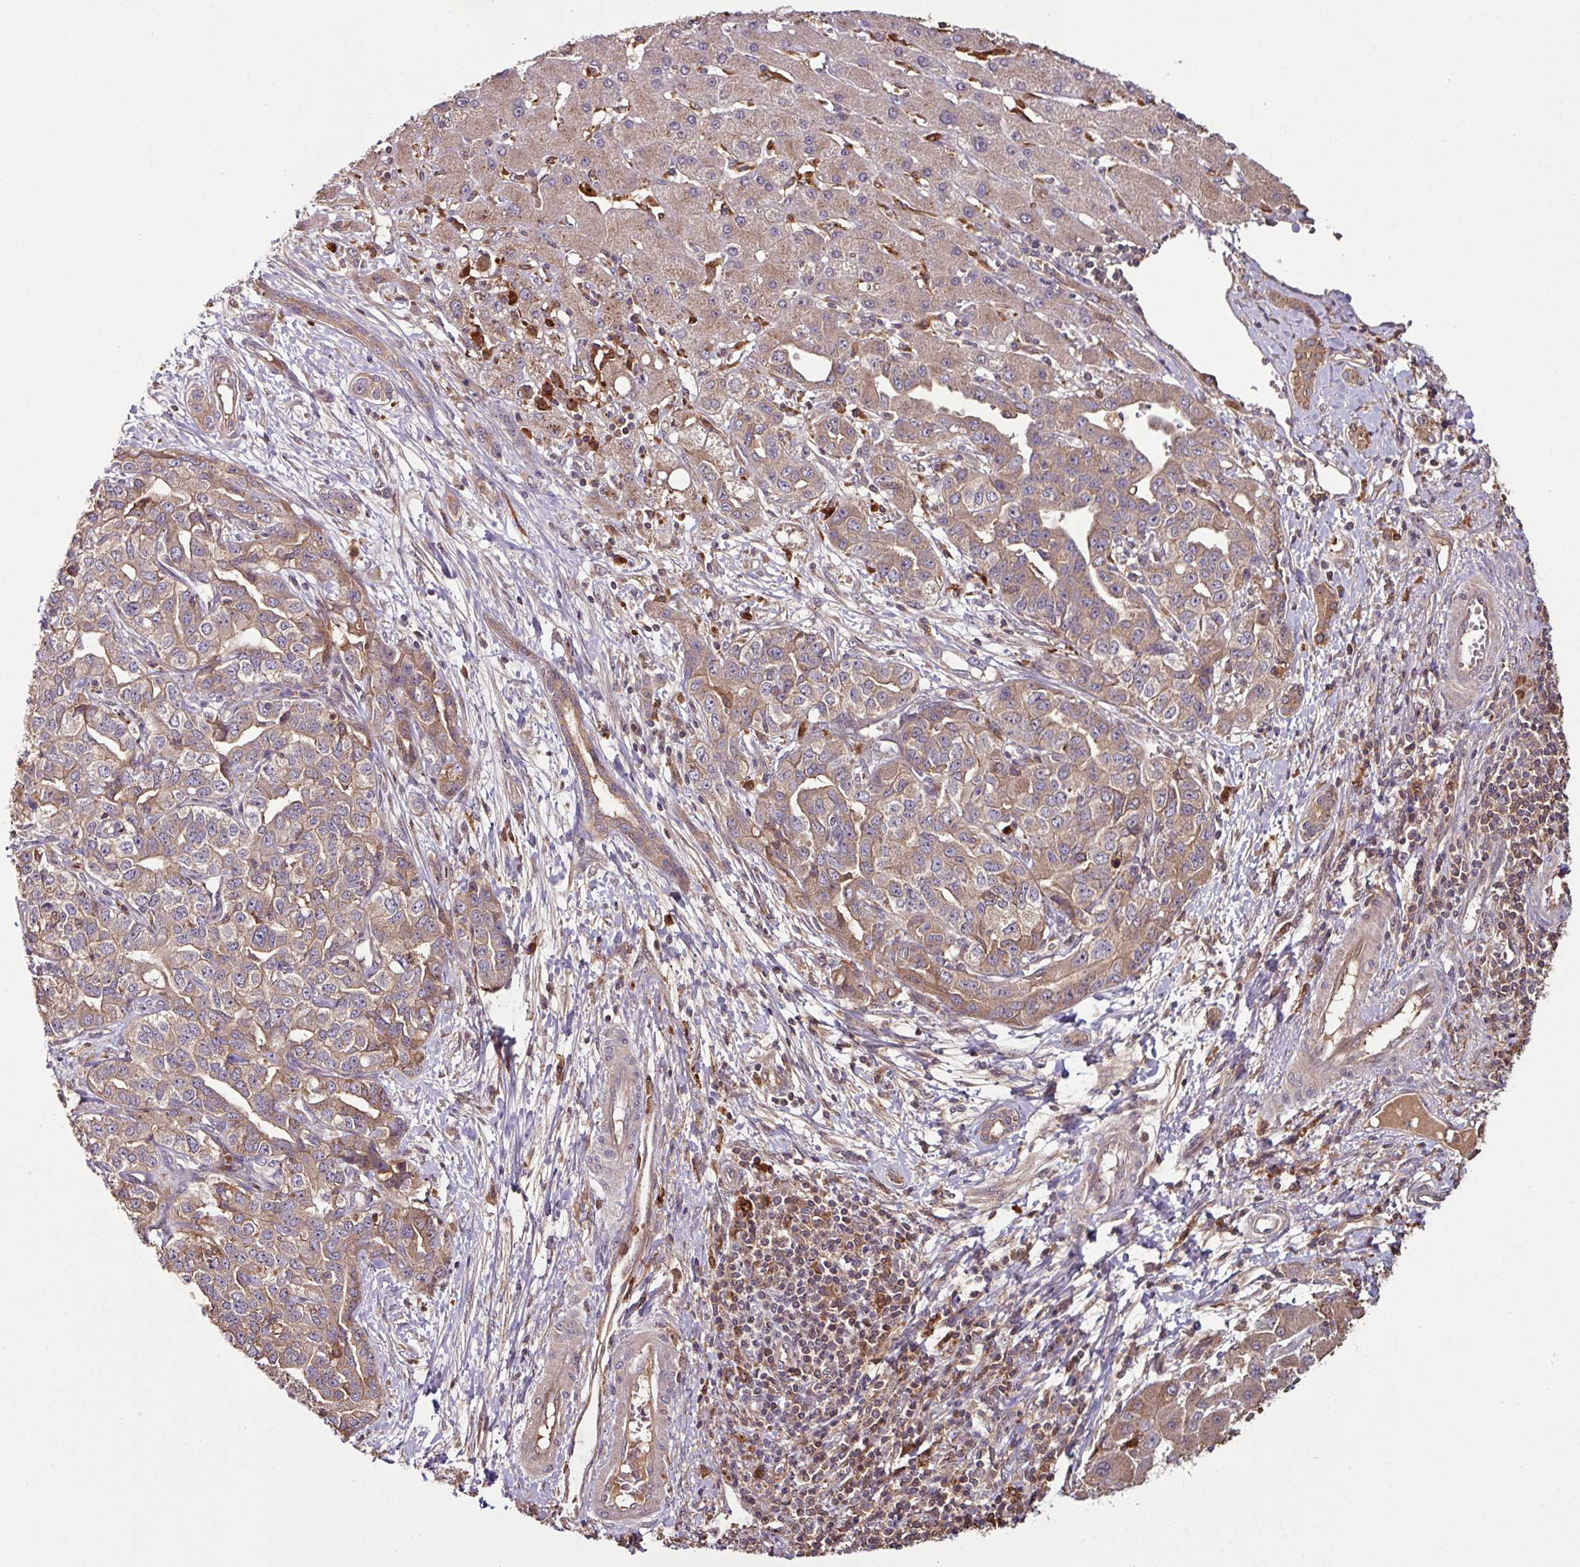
{"staining": {"intensity": "moderate", "quantity": ">75%", "location": "cytoplasmic/membranous"}, "tissue": "liver cancer", "cell_type": "Tumor cells", "image_type": "cancer", "snomed": [{"axis": "morphology", "description": "Cholangiocarcinoma"}, {"axis": "topography", "description": "Liver"}], "caption": "Immunohistochemical staining of human liver cholangiocarcinoma exhibits moderate cytoplasmic/membranous protein expression in about >75% of tumor cells.", "gene": "GNPDA1", "patient": {"sex": "male", "age": 59}}